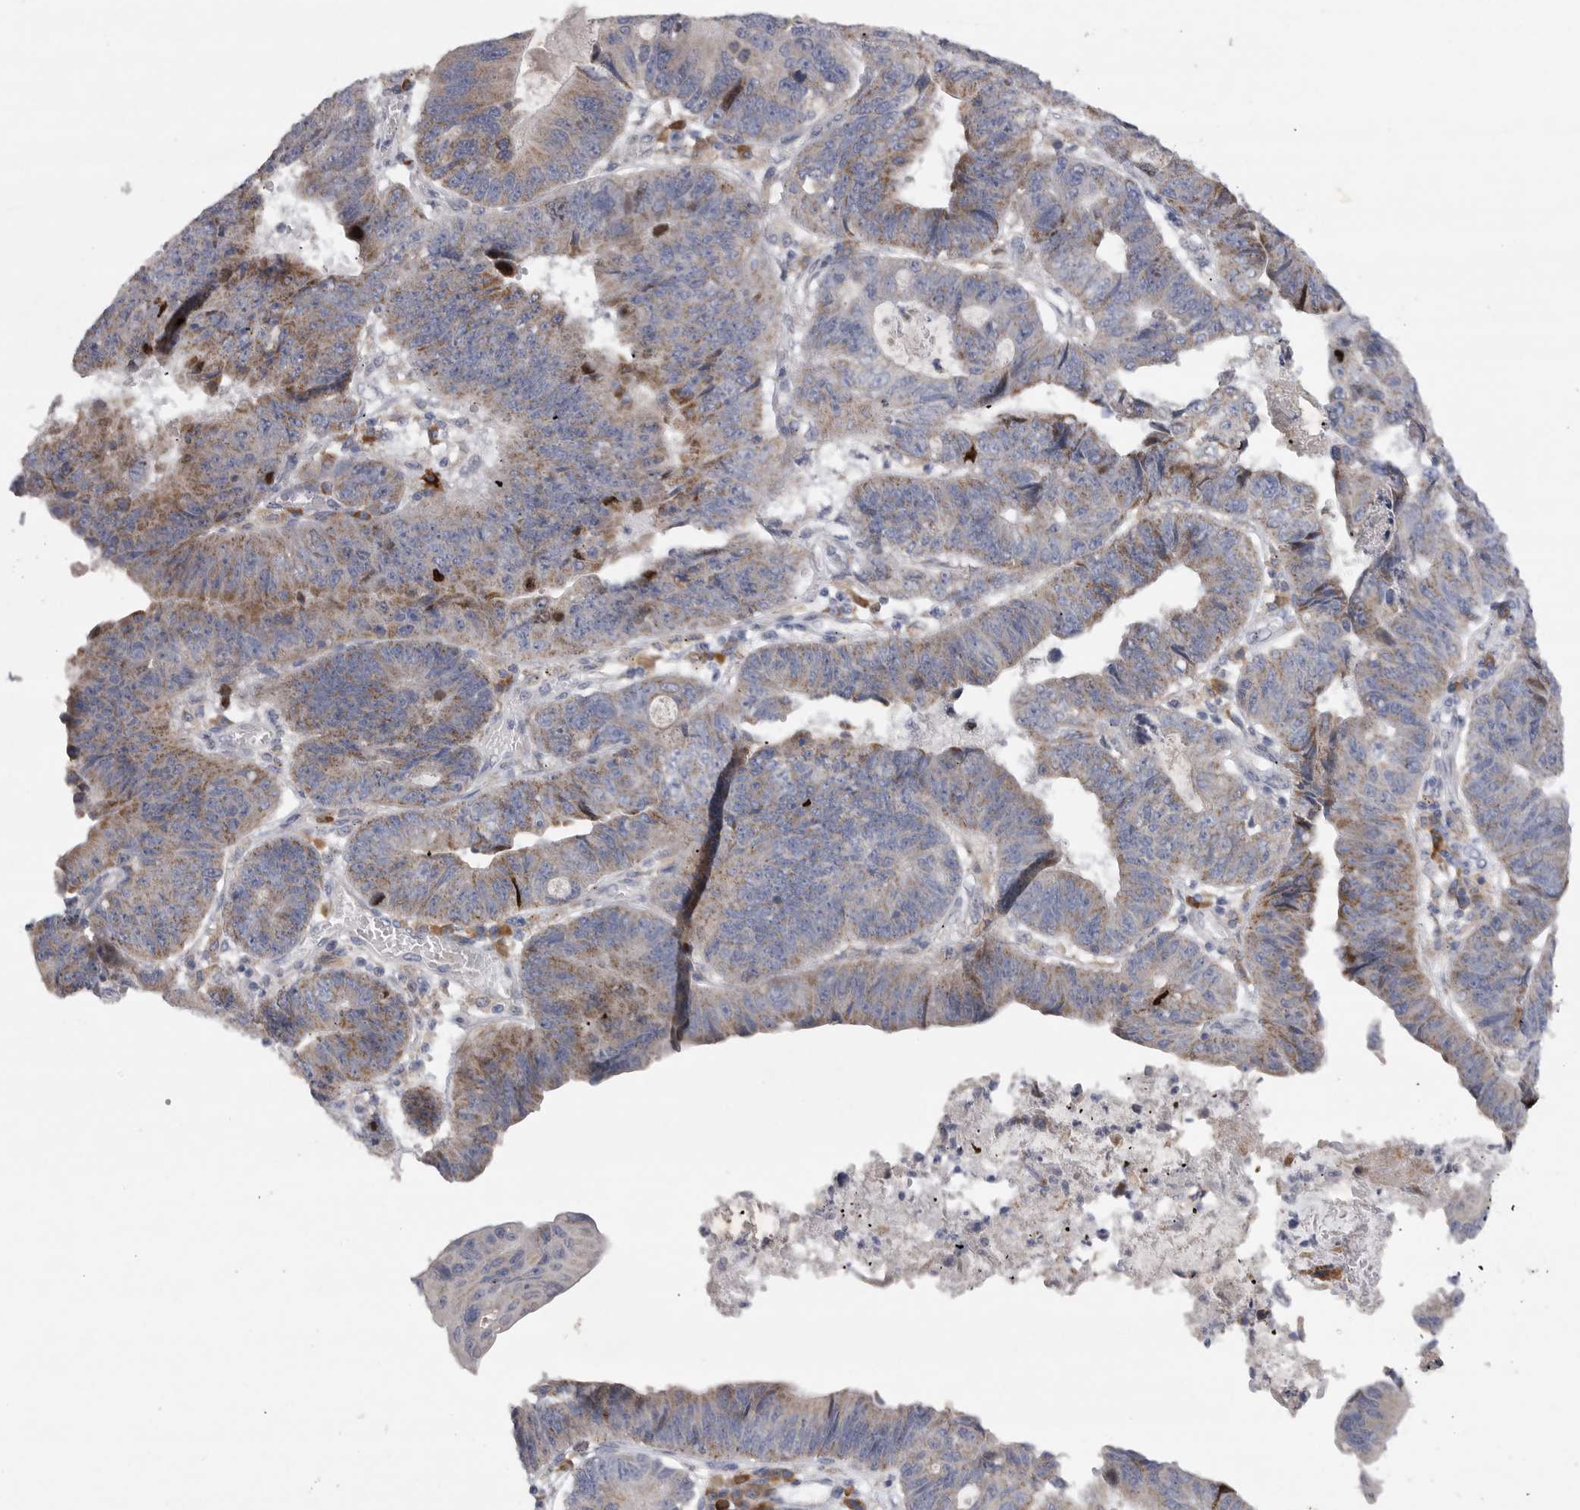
{"staining": {"intensity": "moderate", "quantity": "25%-75%", "location": "cytoplasmic/membranous"}, "tissue": "stomach cancer", "cell_type": "Tumor cells", "image_type": "cancer", "snomed": [{"axis": "morphology", "description": "Adenocarcinoma, NOS"}, {"axis": "topography", "description": "Stomach"}], "caption": "Stomach cancer (adenocarcinoma) tissue shows moderate cytoplasmic/membranous positivity in about 25%-75% of tumor cells, visualized by immunohistochemistry. (DAB (3,3'-diaminobenzidine) IHC with brightfield microscopy, high magnification).", "gene": "EDEM3", "patient": {"sex": "male", "age": 59}}